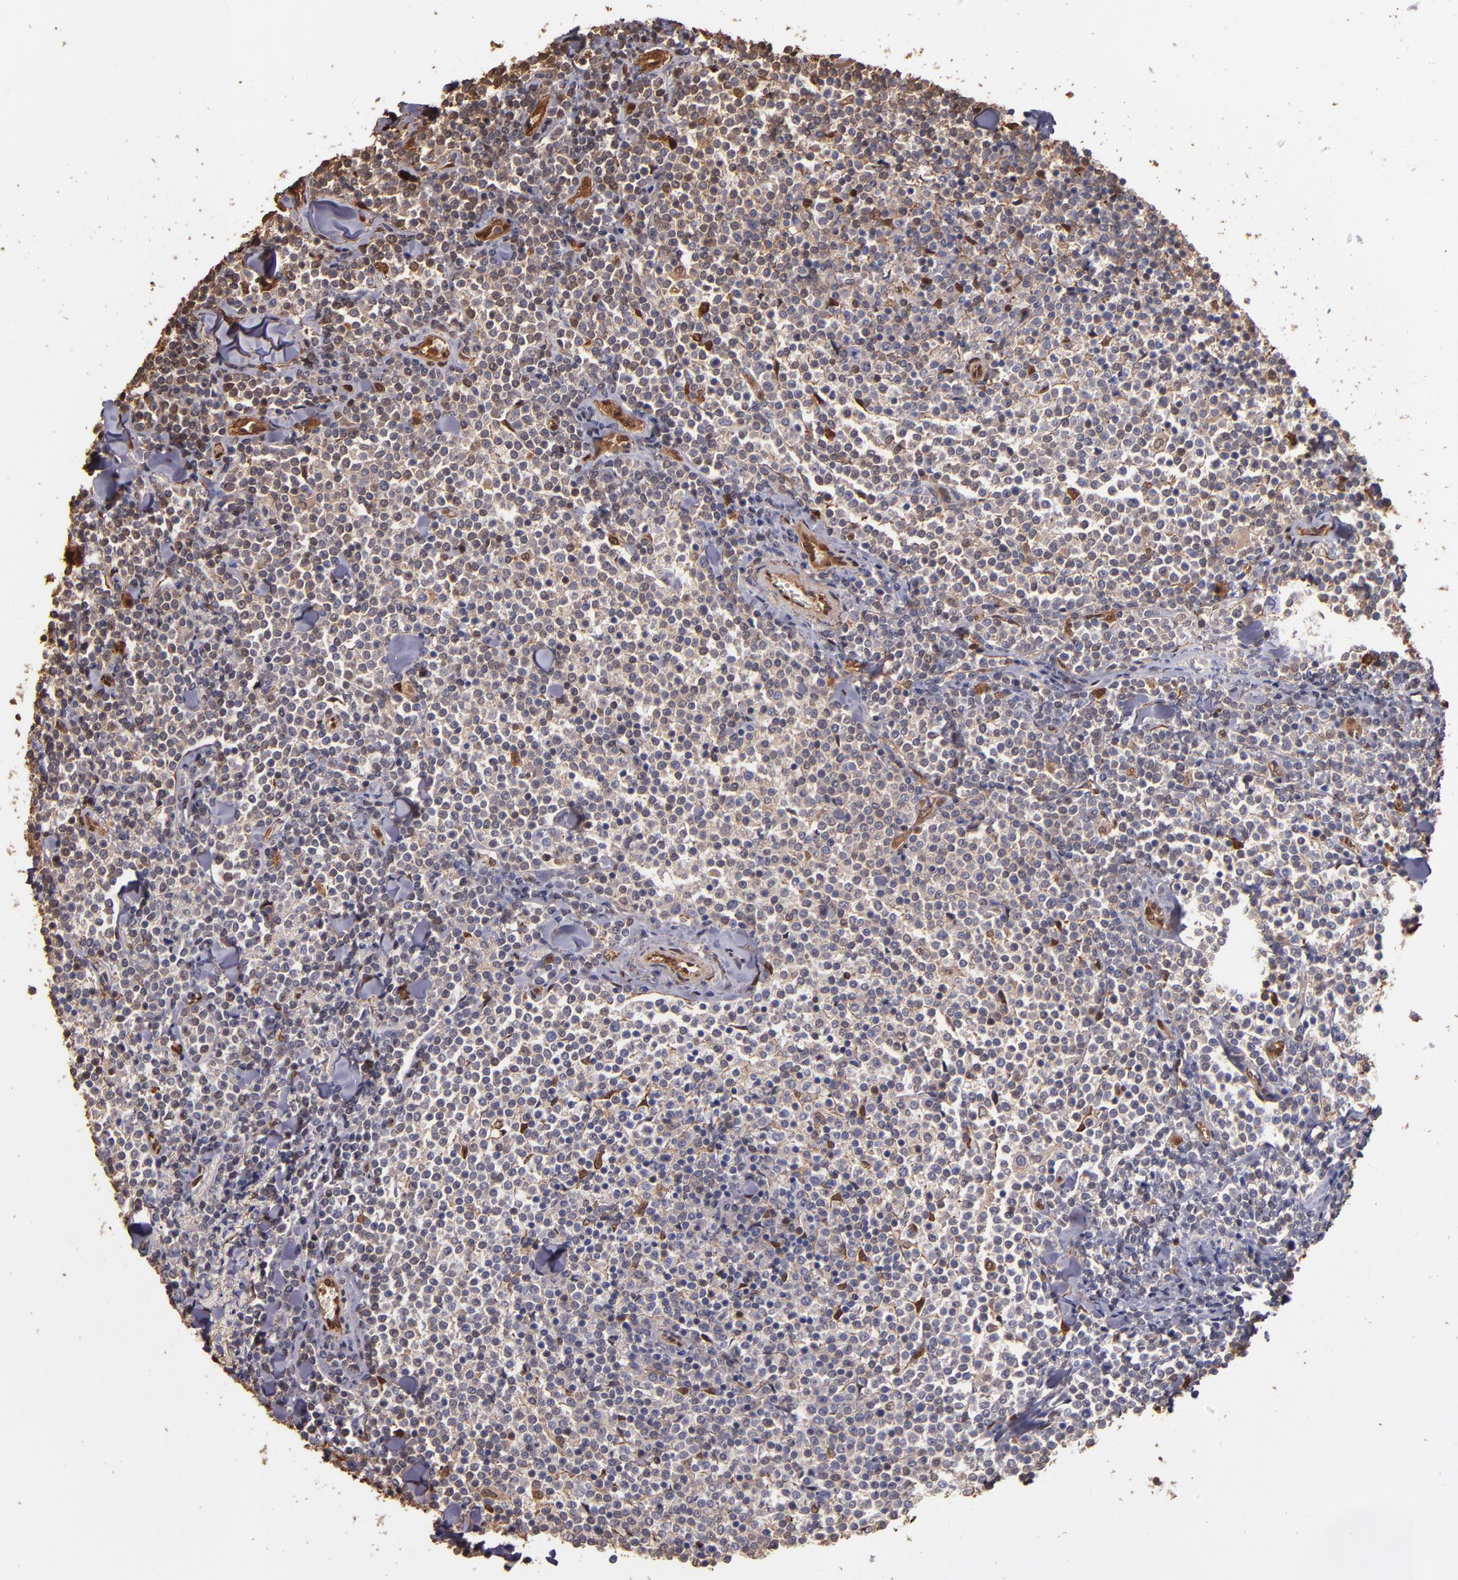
{"staining": {"intensity": "moderate", "quantity": "<25%", "location": "cytoplasmic/membranous,nuclear"}, "tissue": "lymphoma", "cell_type": "Tumor cells", "image_type": "cancer", "snomed": [{"axis": "morphology", "description": "Malignant lymphoma, non-Hodgkin's type, Low grade"}, {"axis": "topography", "description": "Soft tissue"}], "caption": "Brown immunohistochemical staining in malignant lymphoma, non-Hodgkin's type (low-grade) displays moderate cytoplasmic/membranous and nuclear expression in approximately <25% of tumor cells.", "gene": "S100A6", "patient": {"sex": "male", "age": 92}}